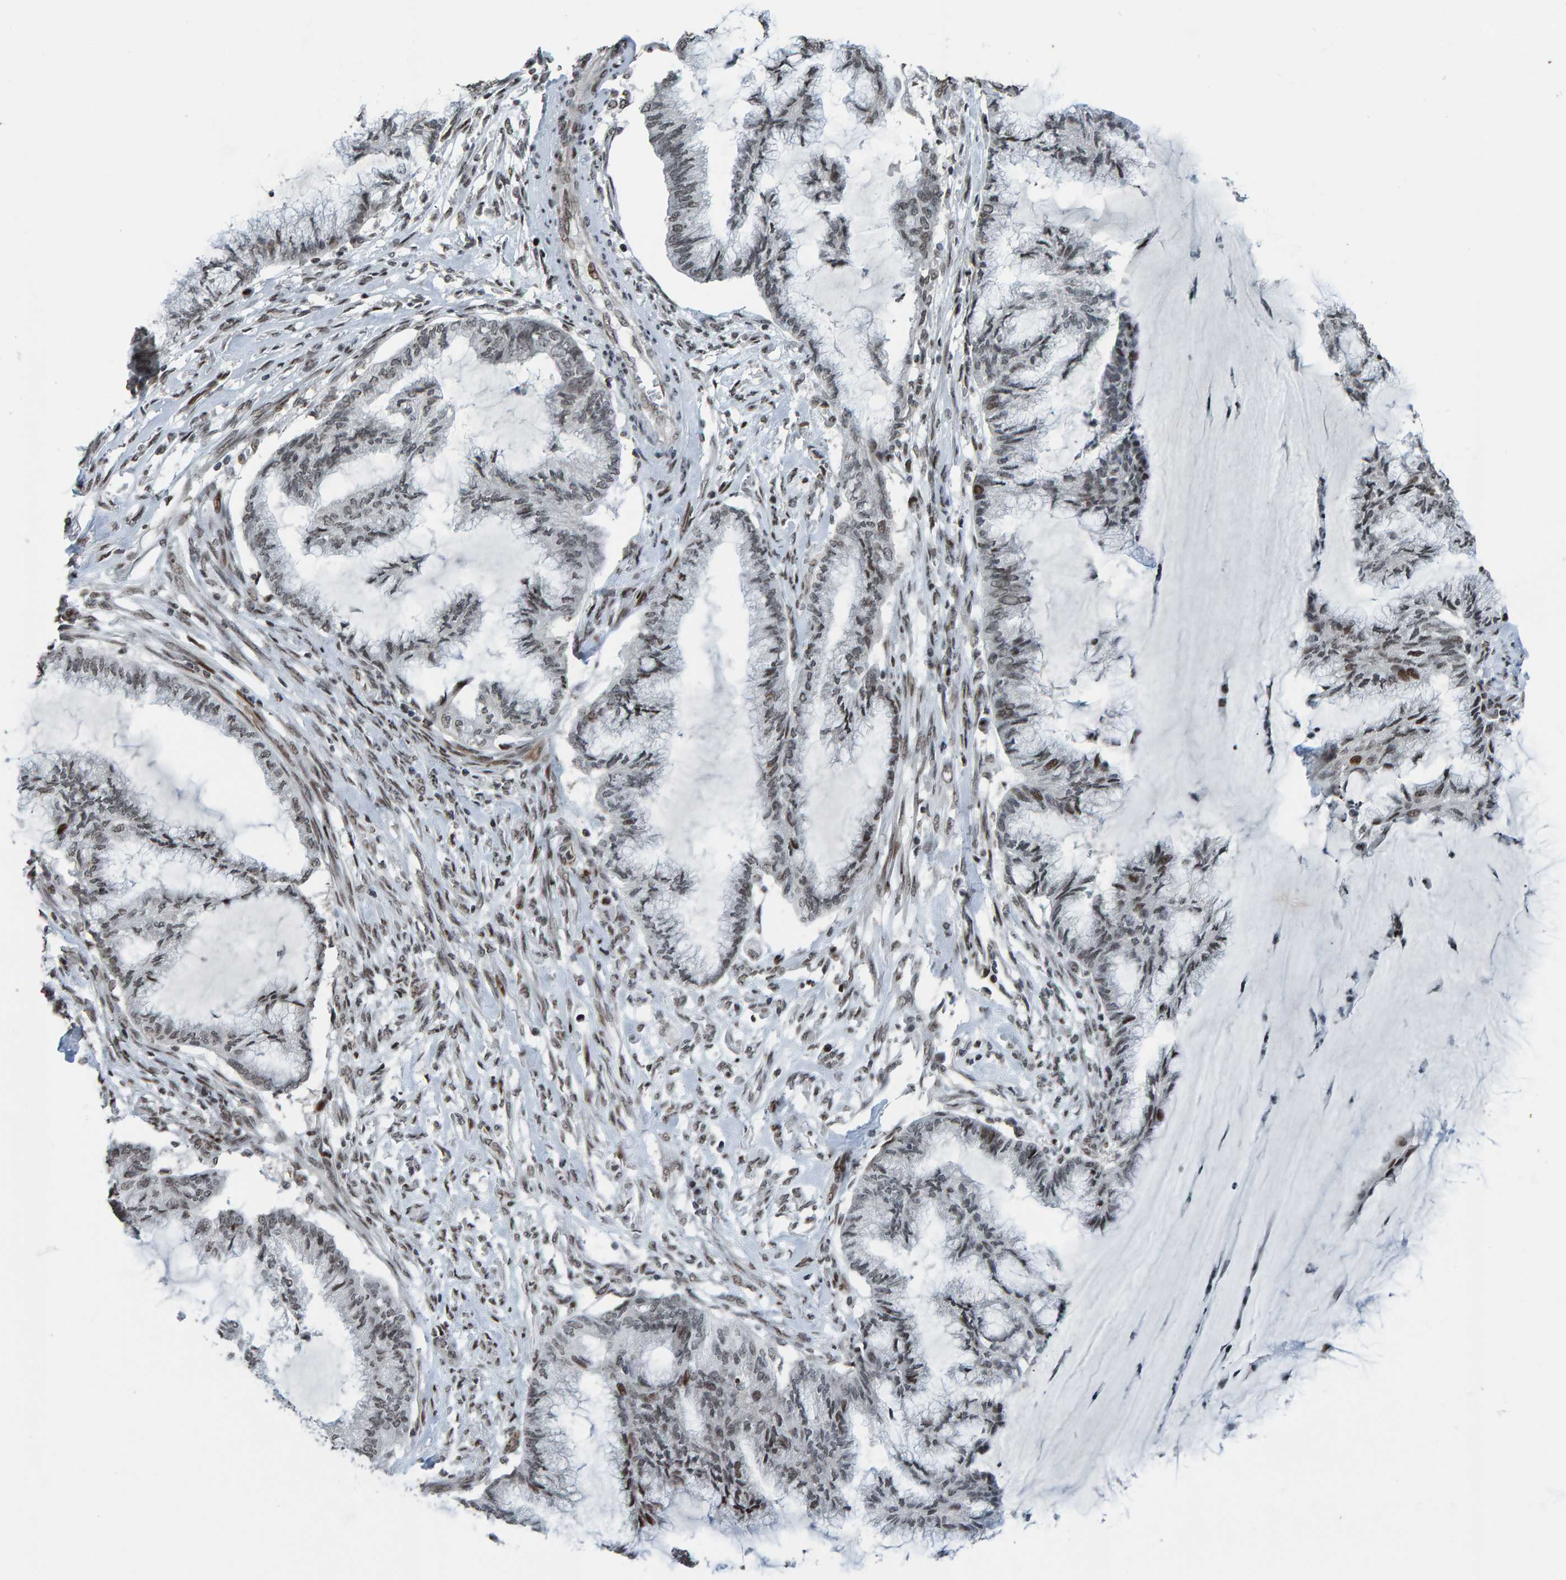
{"staining": {"intensity": "moderate", "quantity": "<25%", "location": "nuclear"}, "tissue": "endometrial cancer", "cell_type": "Tumor cells", "image_type": "cancer", "snomed": [{"axis": "morphology", "description": "Adenocarcinoma, NOS"}, {"axis": "topography", "description": "Endometrium"}], "caption": "Endometrial cancer tissue demonstrates moderate nuclear positivity in about <25% of tumor cells, visualized by immunohistochemistry. (DAB IHC with brightfield microscopy, high magnification).", "gene": "ZNF366", "patient": {"sex": "female", "age": 86}}